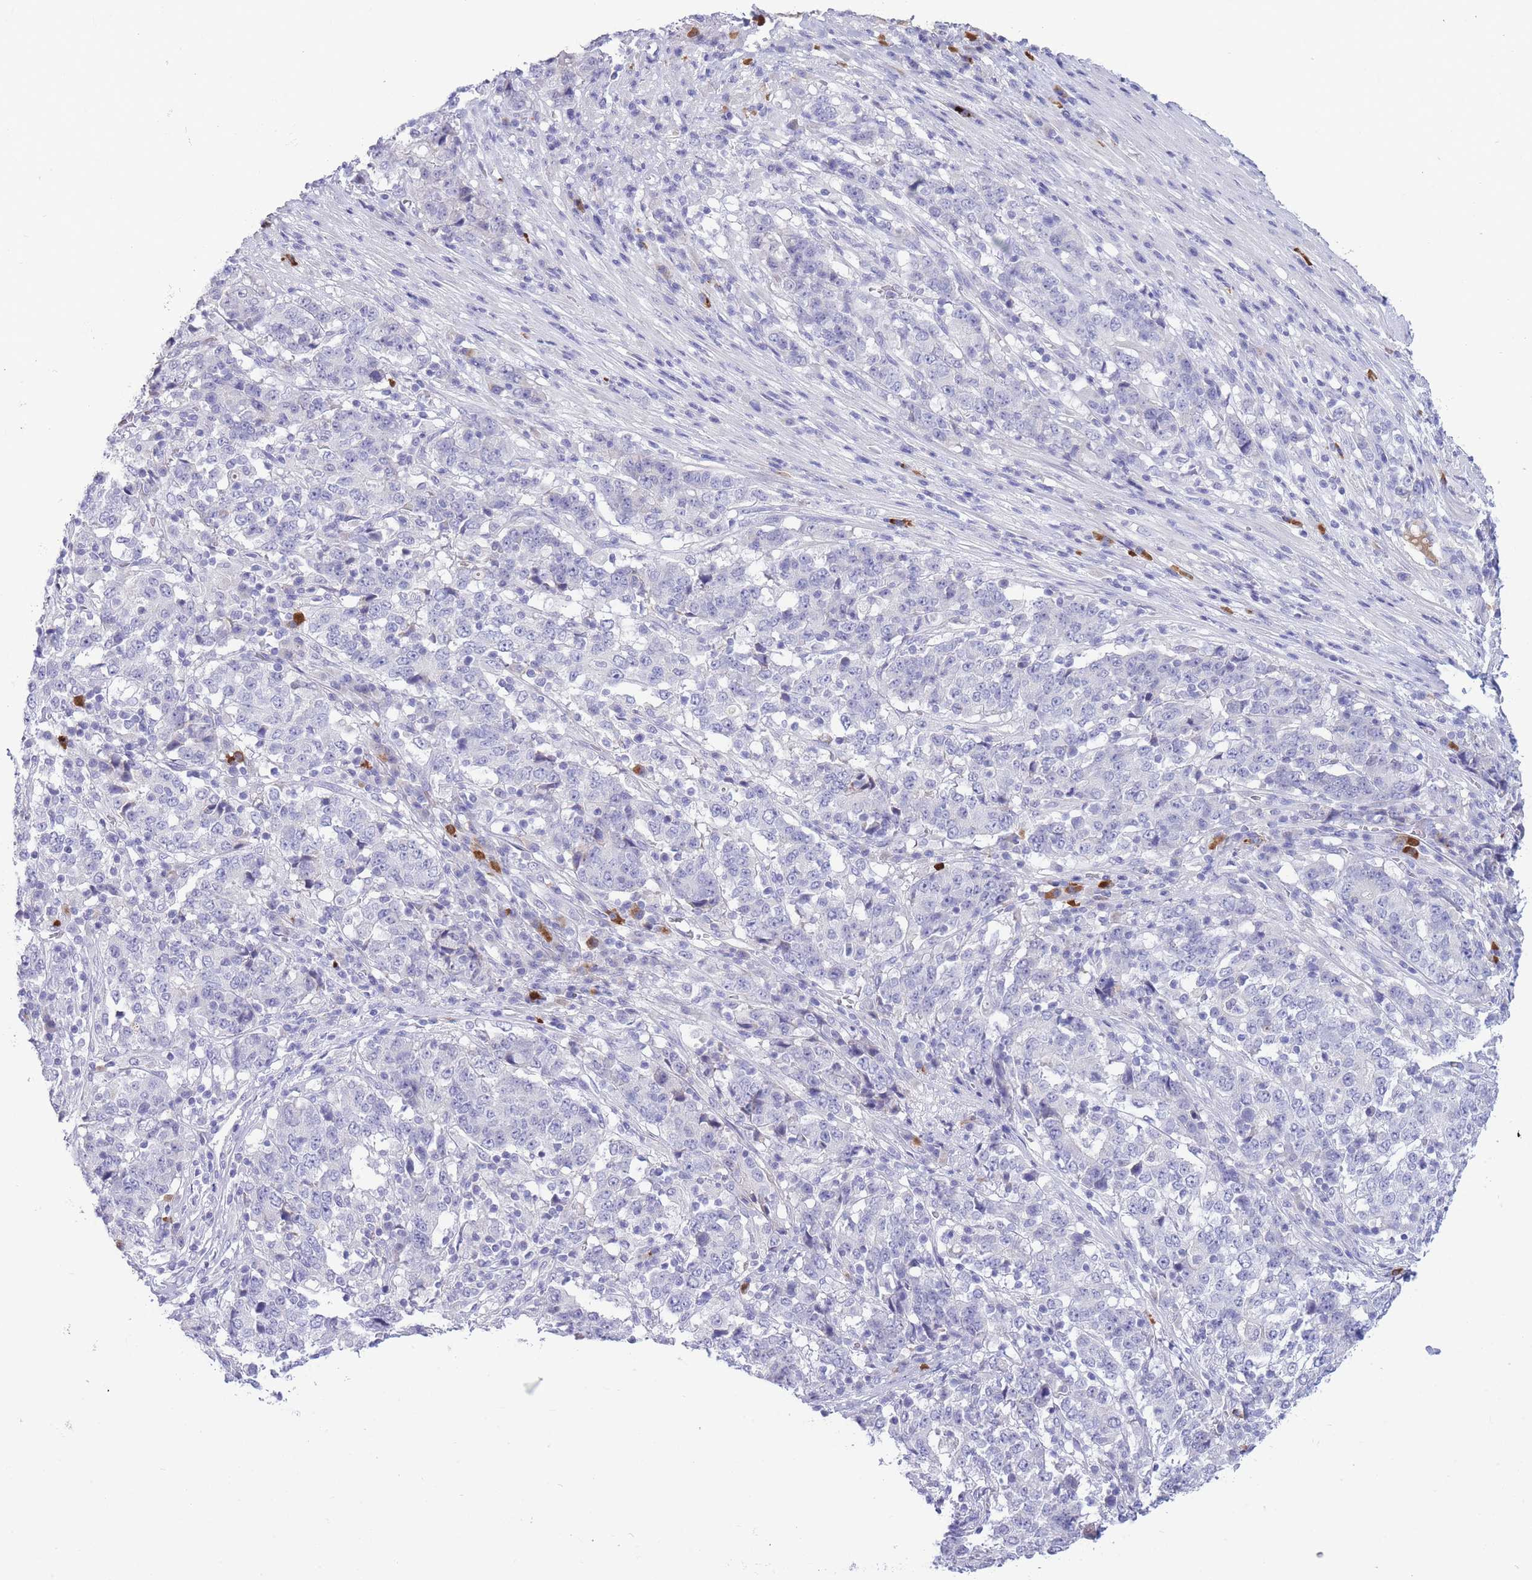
{"staining": {"intensity": "negative", "quantity": "none", "location": "none"}, "tissue": "stomach cancer", "cell_type": "Tumor cells", "image_type": "cancer", "snomed": [{"axis": "morphology", "description": "Adenocarcinoma, NOS"}, {"axis": "topography", "description": "Stomach"}], "caption": "This is an immunohistochemistry micrograph of human stomach cancer (adenocarcinoma). There is no staining in tumor cells.", "gene": "ASAP3", "patient": {"sex": "male", "age": 59}}